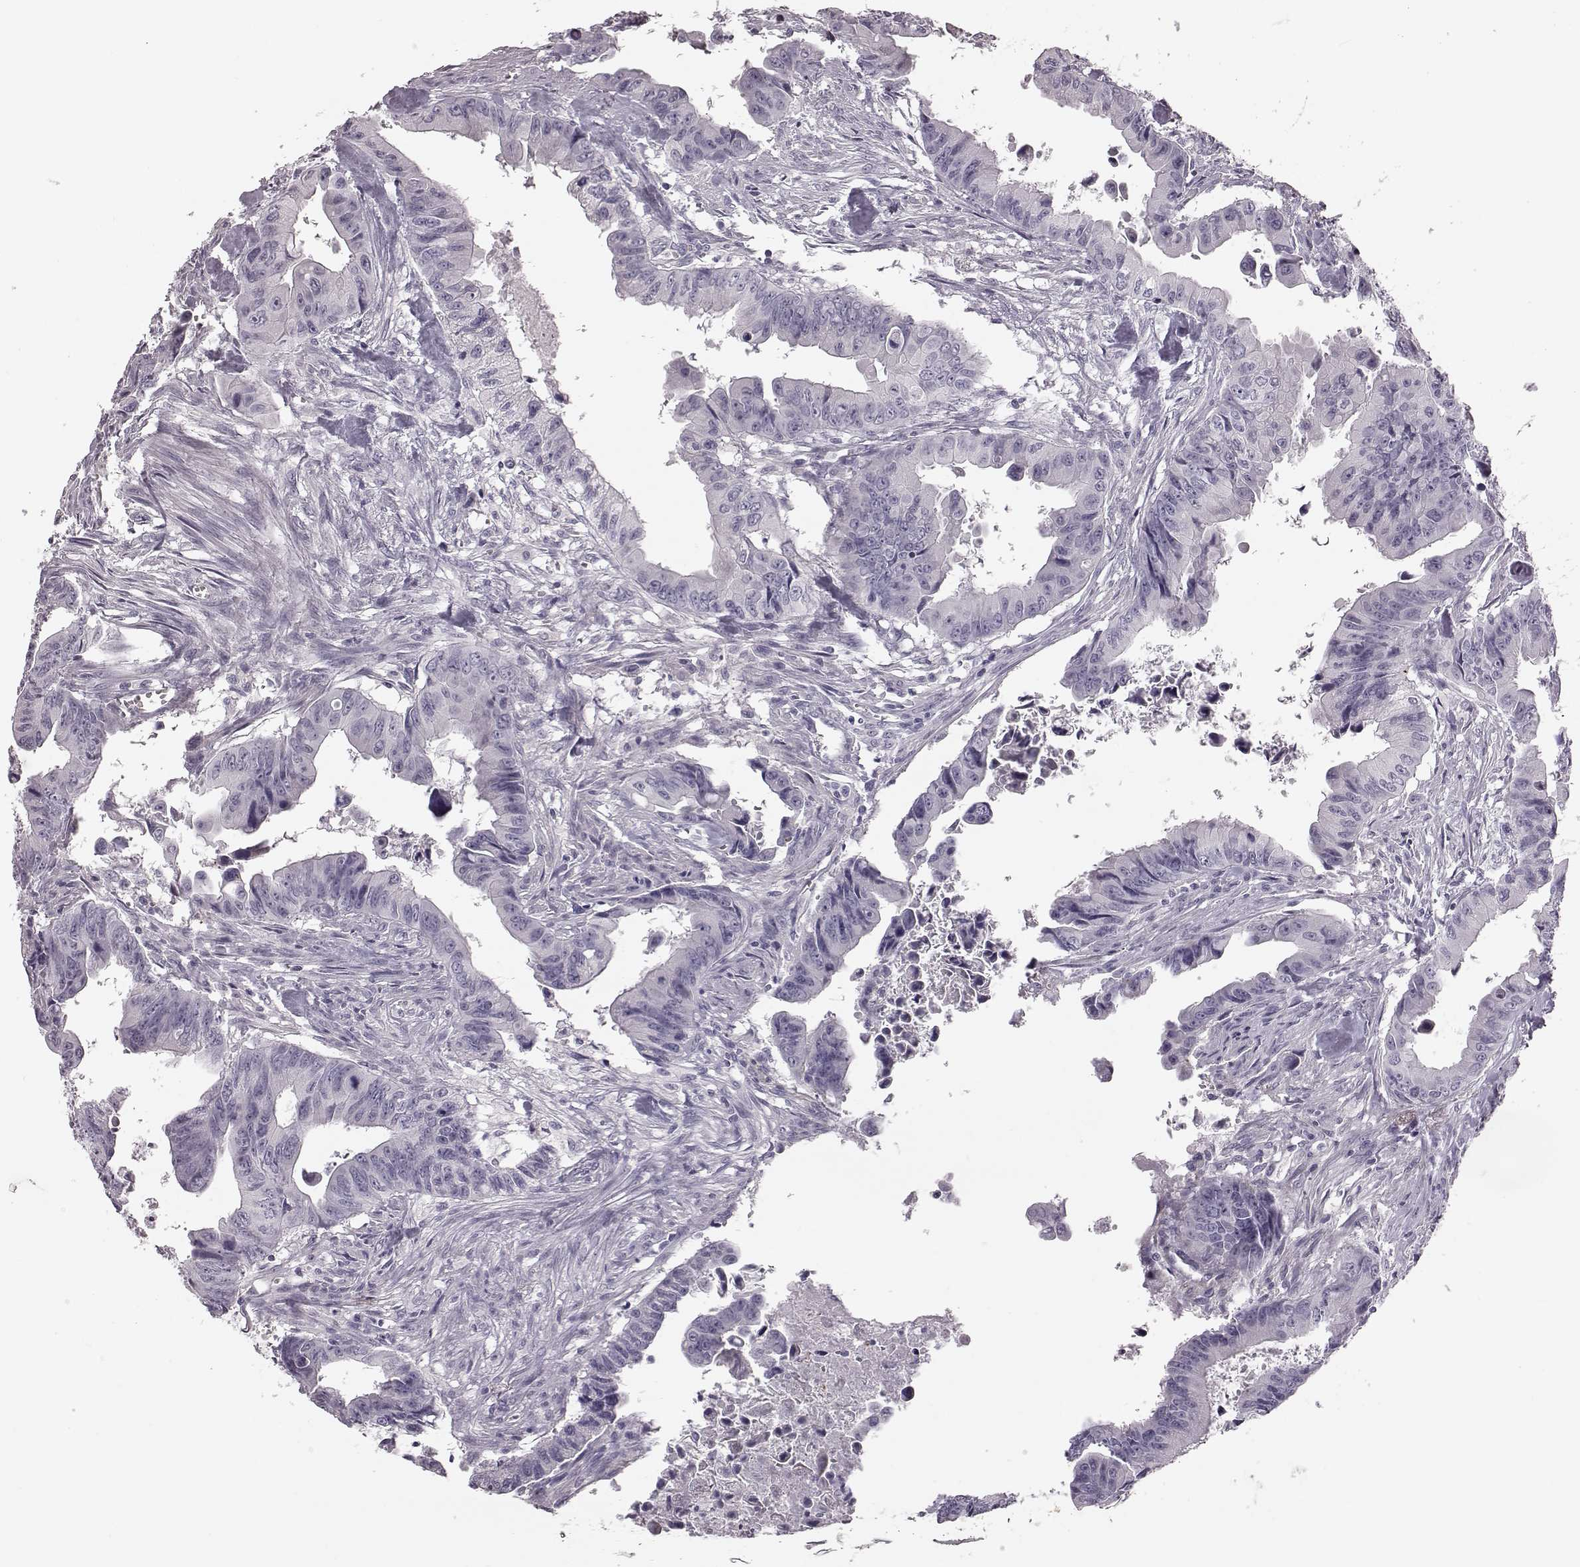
{"staining": {"intensity": "negative", "quantity": "none", "location": "none"}, "tissue": "colorectal cancer", "cell_type": "Tumor cells", "image_type": "cancer", "snomed": [{"axis": "morphology", "description": "Adenocarcinoma, NOS"}, {"axis": "topography", "description": "Colon"}], "caption": "IHC of colorectal cancer reveals no staining in tumor cells.", "gene": "ZNF433", "patient": {"sex": "female", "age": 87}}